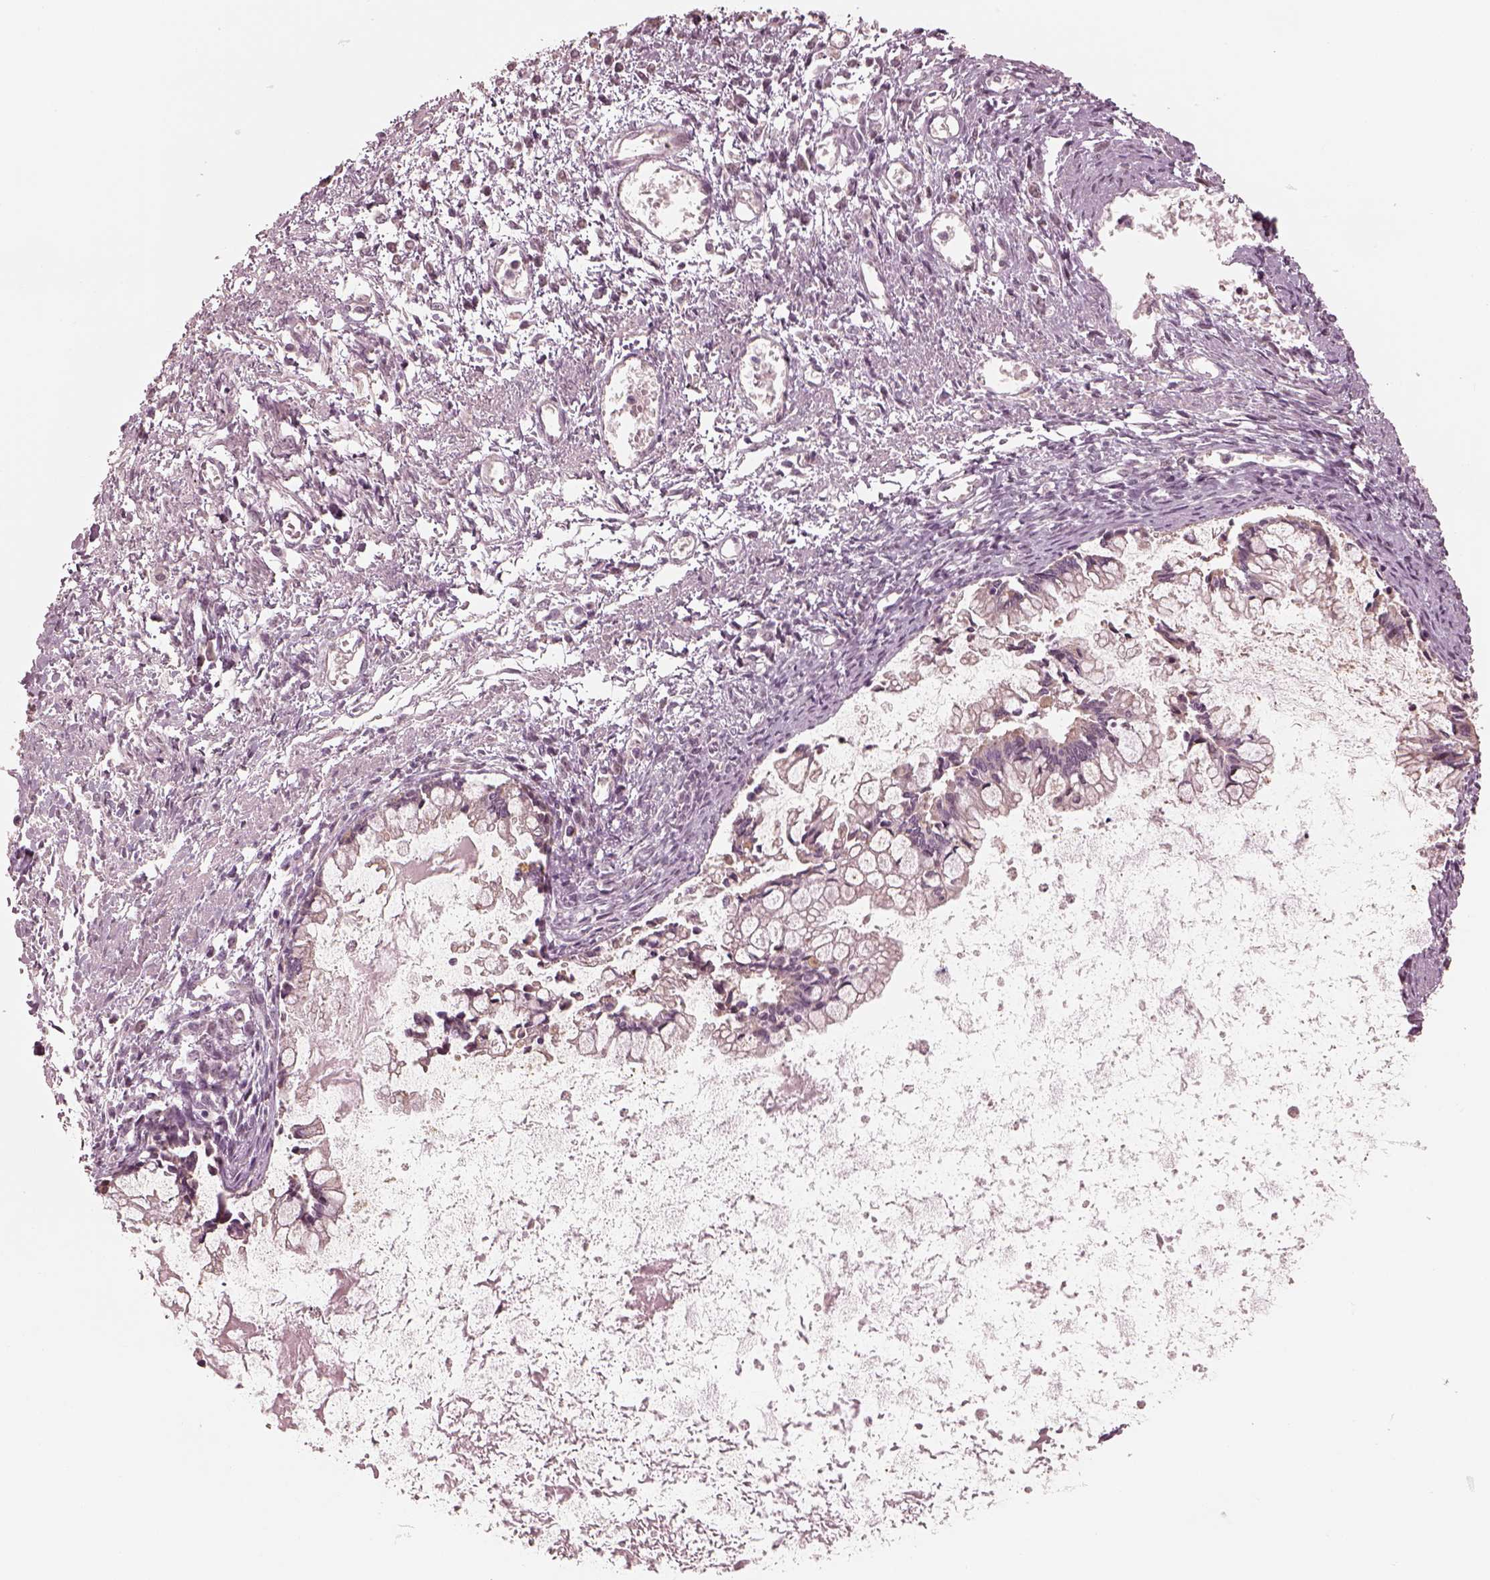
{"staining": {"intensity": "negative", "quantity": "none", "location": "none"}, "tissue": "ovarian cancer", "cell_type": "Tumor cells", "image_type": "cancer", "snomed": [{"axis": "morphology", "description": "Cystadenocarcinoma, mucinous, NOS"}, {"axis": "topography", "description": "Ovary"}], "caption": "This is an immunohistochemistry (IHC) micrograph of ovarian cancer. There is no positivity in tumor cells.", "gene": "IQCB1", "patient": {"sex": "female", "age": 67}}